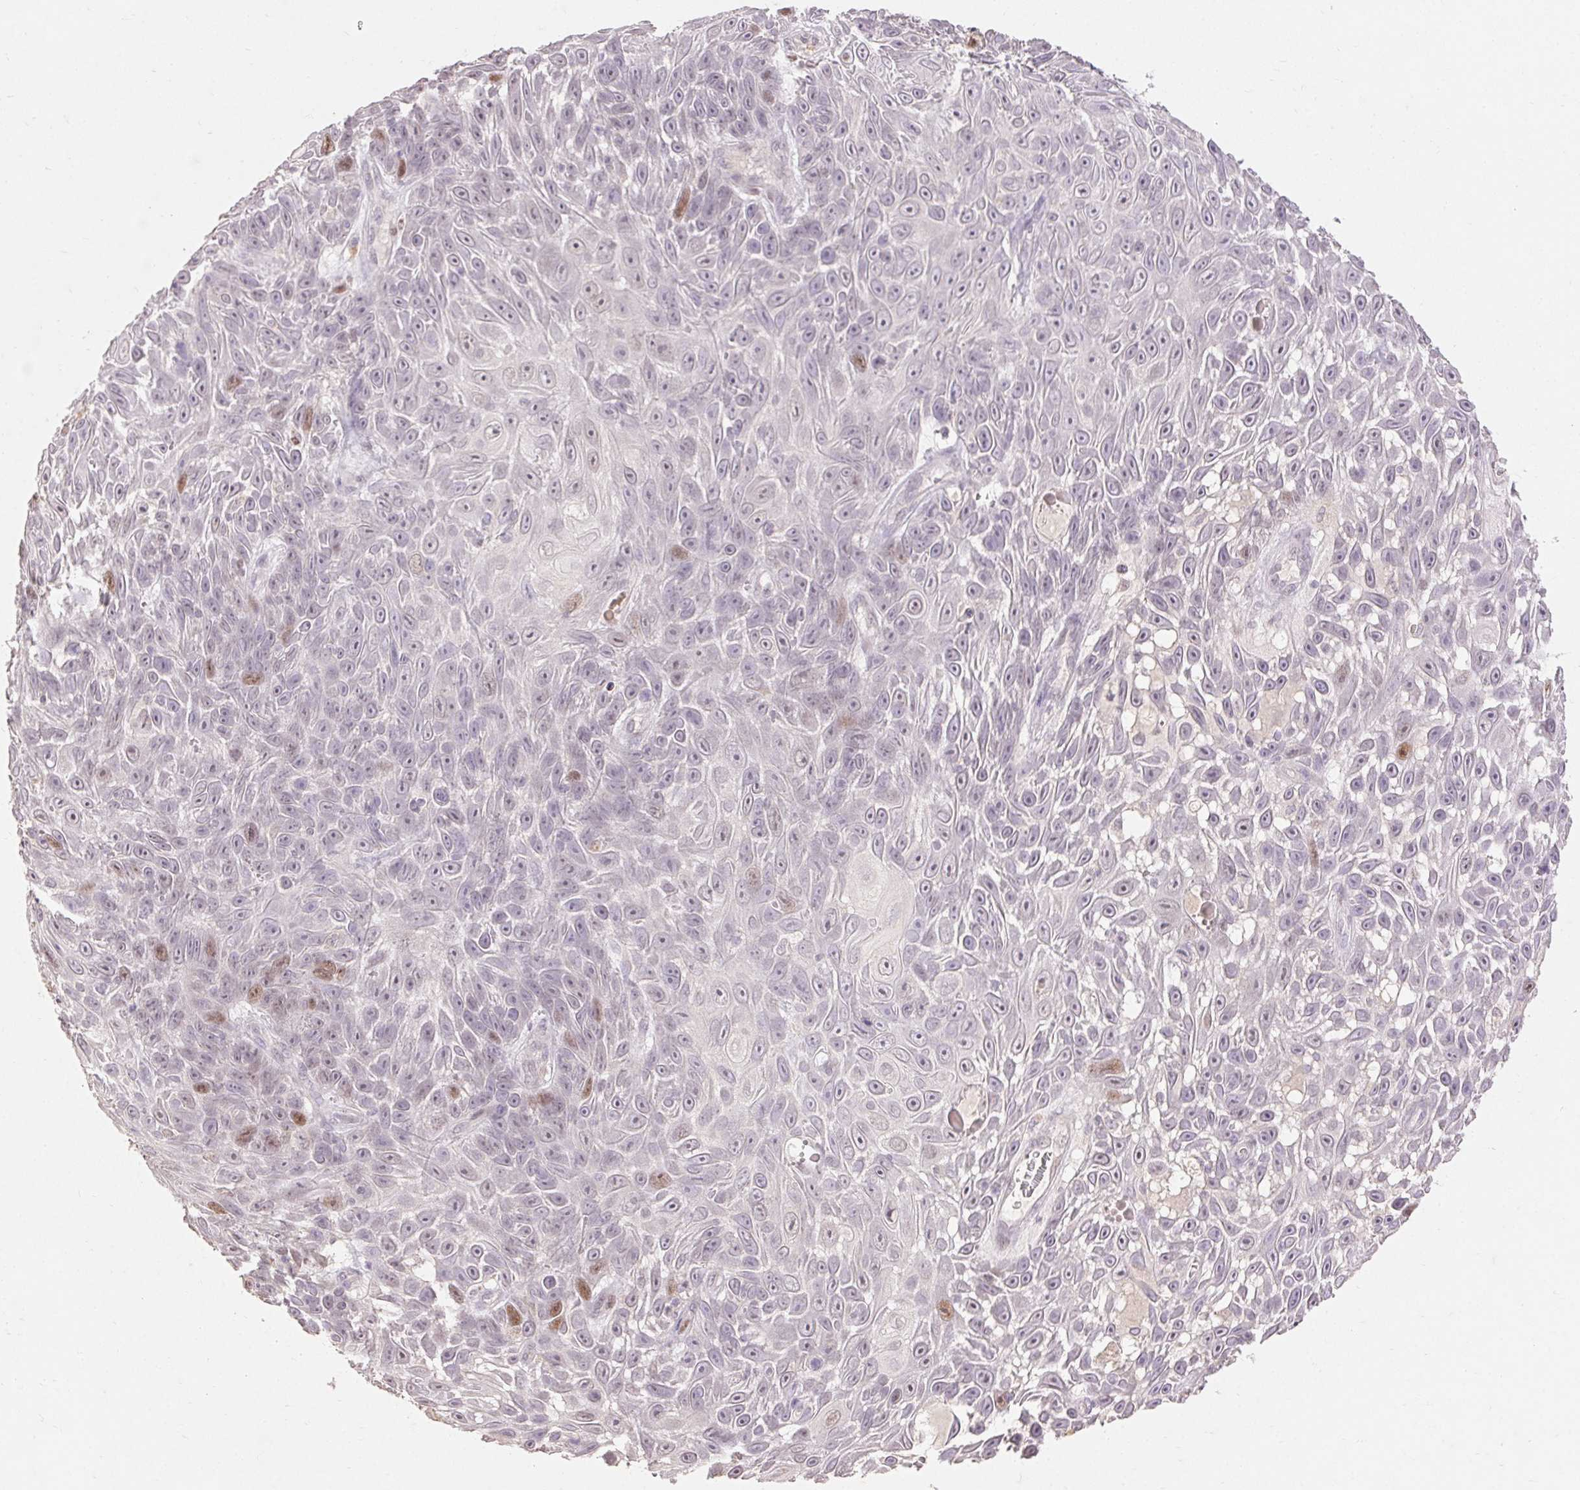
{"staining": {"intensity": "moderate", "quantity": "<25%", "location": "nuclear"}, "tissue": "skin cancer", "cell_type": "Tumor cells", "image_type": "cancer", "snomed": [{"axis": "morphology", "description": "Squamous cell carcinoma, NOS"}, {"axis": "topography", "description": "Skin"}], "caption": "Skin cancer tissue shows moderate nuclear positivity in about <25% of tumor cells Nuclei are stained in blue.", "gene": "SKP2", "patient": {"sex": "male", "age": 82}}